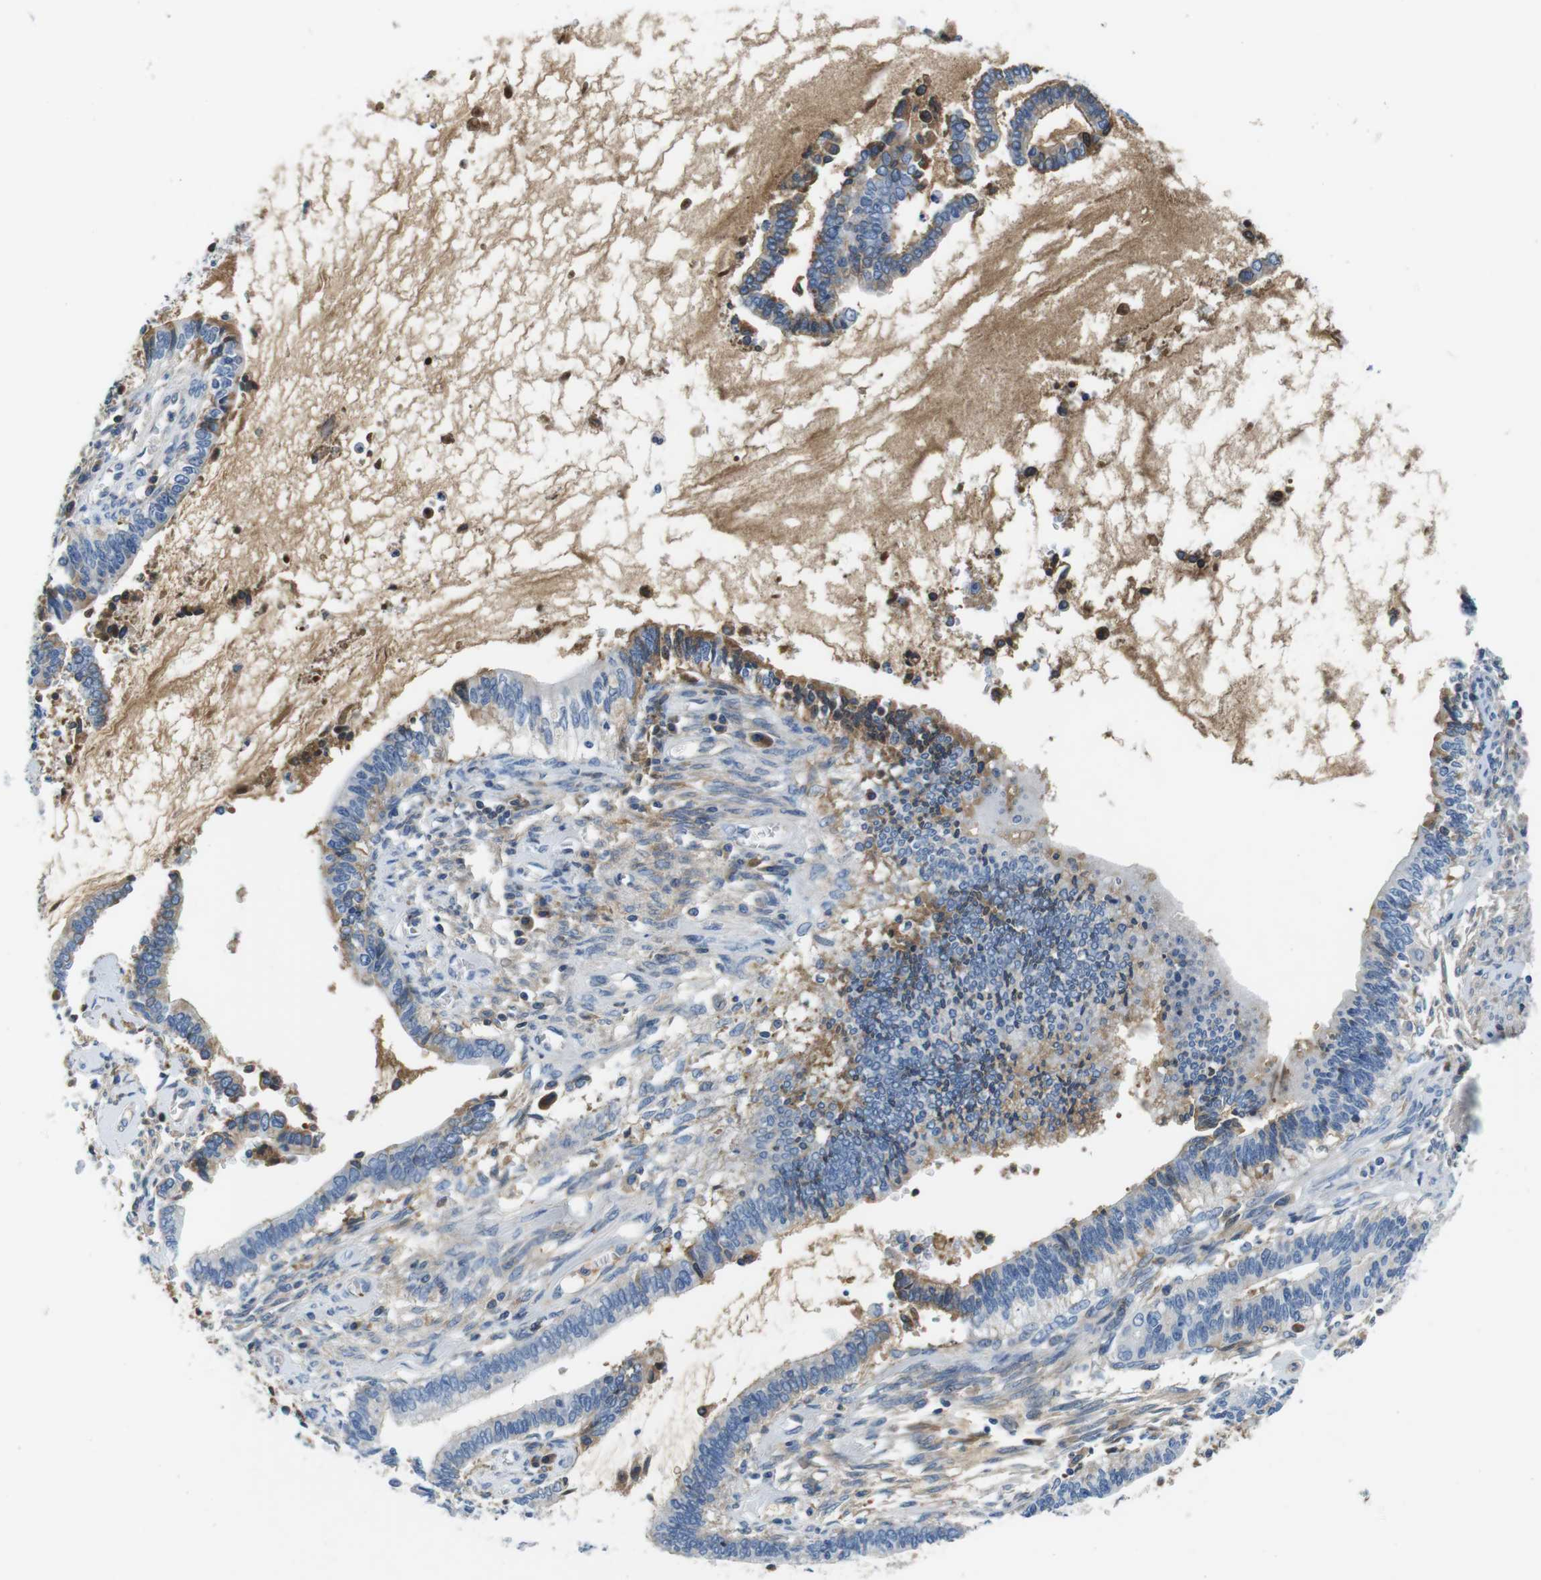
{"staining": {"intensity": "moderate", "quantity": "<25%", "location": "cytoplasmic/membranous"}, "tissue": "cervical cancer", "cell_type": "Tumor cells", "image_type": "cancer", "snomed": [{"axis": "morphology", "description": "Adenocarcinoma, NOS"}, {"axis": "topography", "description": "Cervix"}], "caption": "A photomicrograph of cervical cancer (adenocarcinoma) stained for a protein exhibits moderate cytoplasmic/membranous brown staining in tumor cells.", "gene": "IGHD", "patient": {"sex": "female", "age": 44}}